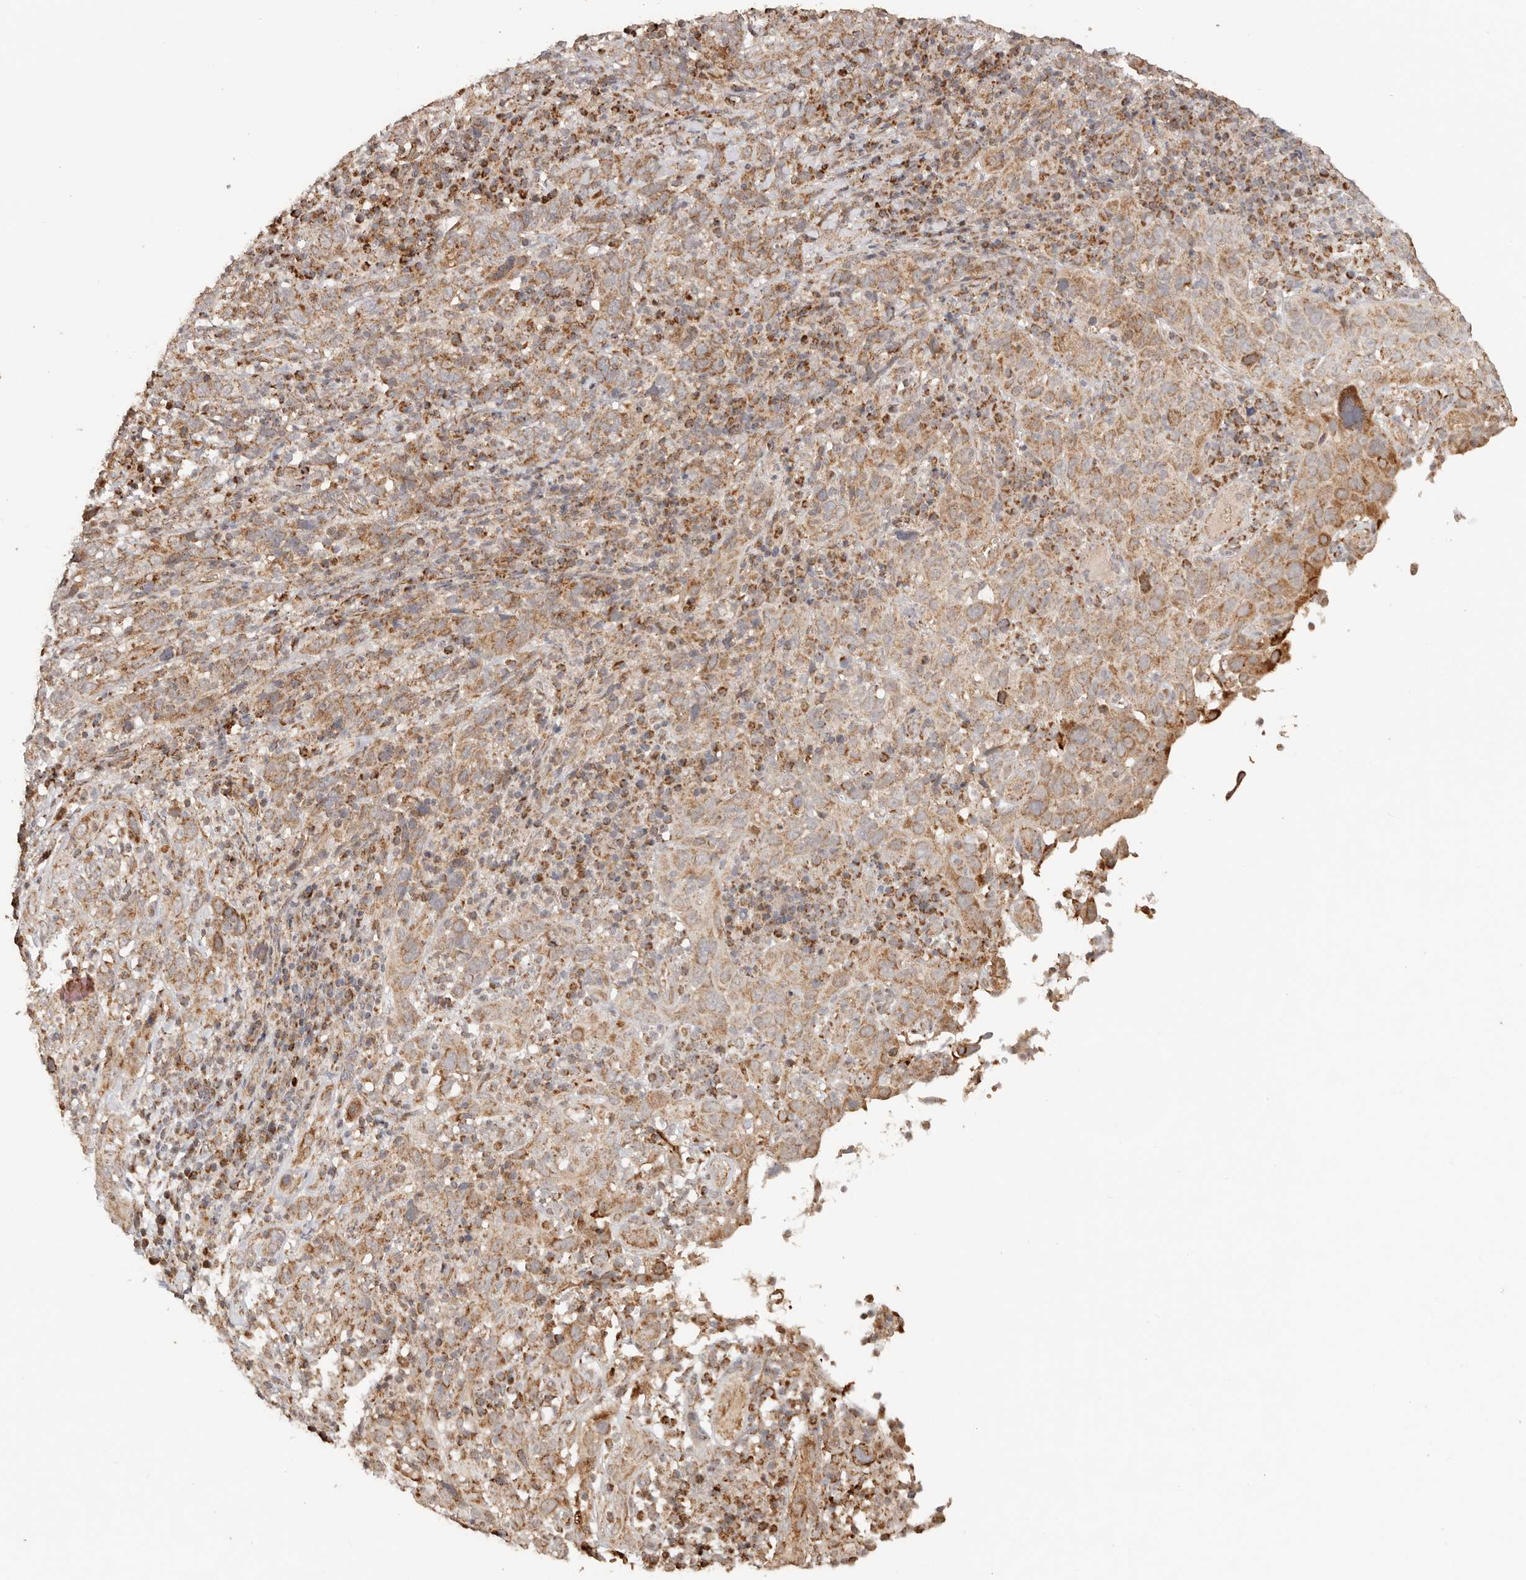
{"staining": {"intensity": "moderate", "quantity": ">75%", "location": "cytoplasmic/membranous"}, "tissue": "cervical cancer", "cell_type": "Tumor cells", "image_type": "cancer", "snomed": [{"axis": "morphology", "description": "Squamous cell carcinoma, NOS"}, {"axis": "topography", "description": "Cervix"}], "caption": "A photomicrograph showing moderate cytoplasmic/membranous expression in approximately >75% of tumor cells in squamous cell carcinoma (cervical), as visualized by brown immunohistochemical staining.", "gene": "NDUFB11", "patient": {"sex": "female", "age": 46}}